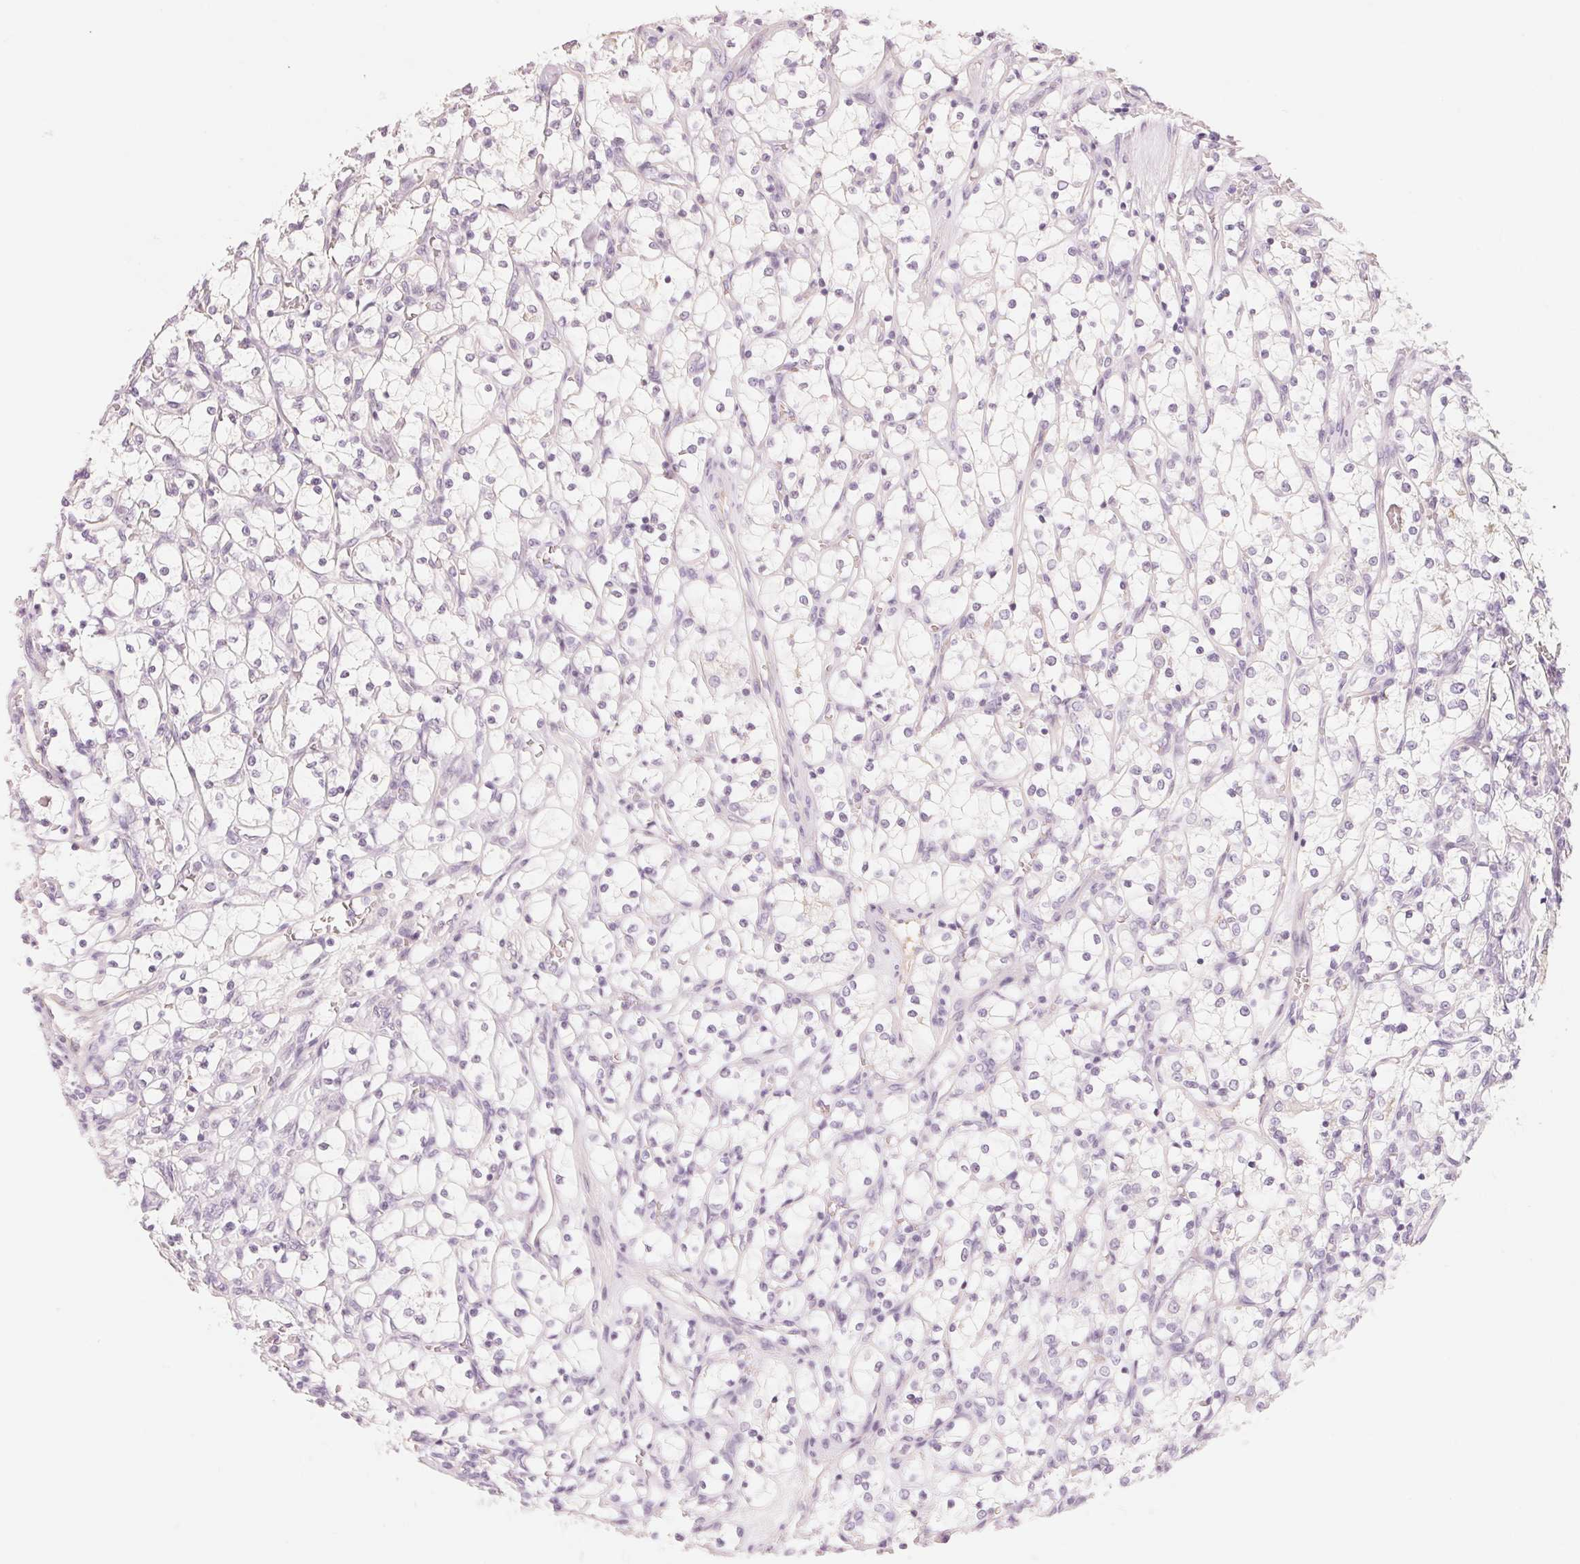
{"staining": {"intensity": "negative", "quantity": "none", "location": "none"}, "tissue": "renal cancer", "cell_type": "Tumor cells", "image_type": "cancer", "snomed": [{"axis": "morphology", "description": "Adenocarcinoma, NOS"}, {"axis": "topography", "description": "Kidney"}], "caption": "A high-resolution micrograph shows immunohistochemistry (IHC) staining of renal cancer, which exhibits no significant expression in tumor cells.", "gene": "CFHR2", "patient": {"sex": "female", "age": 69}}